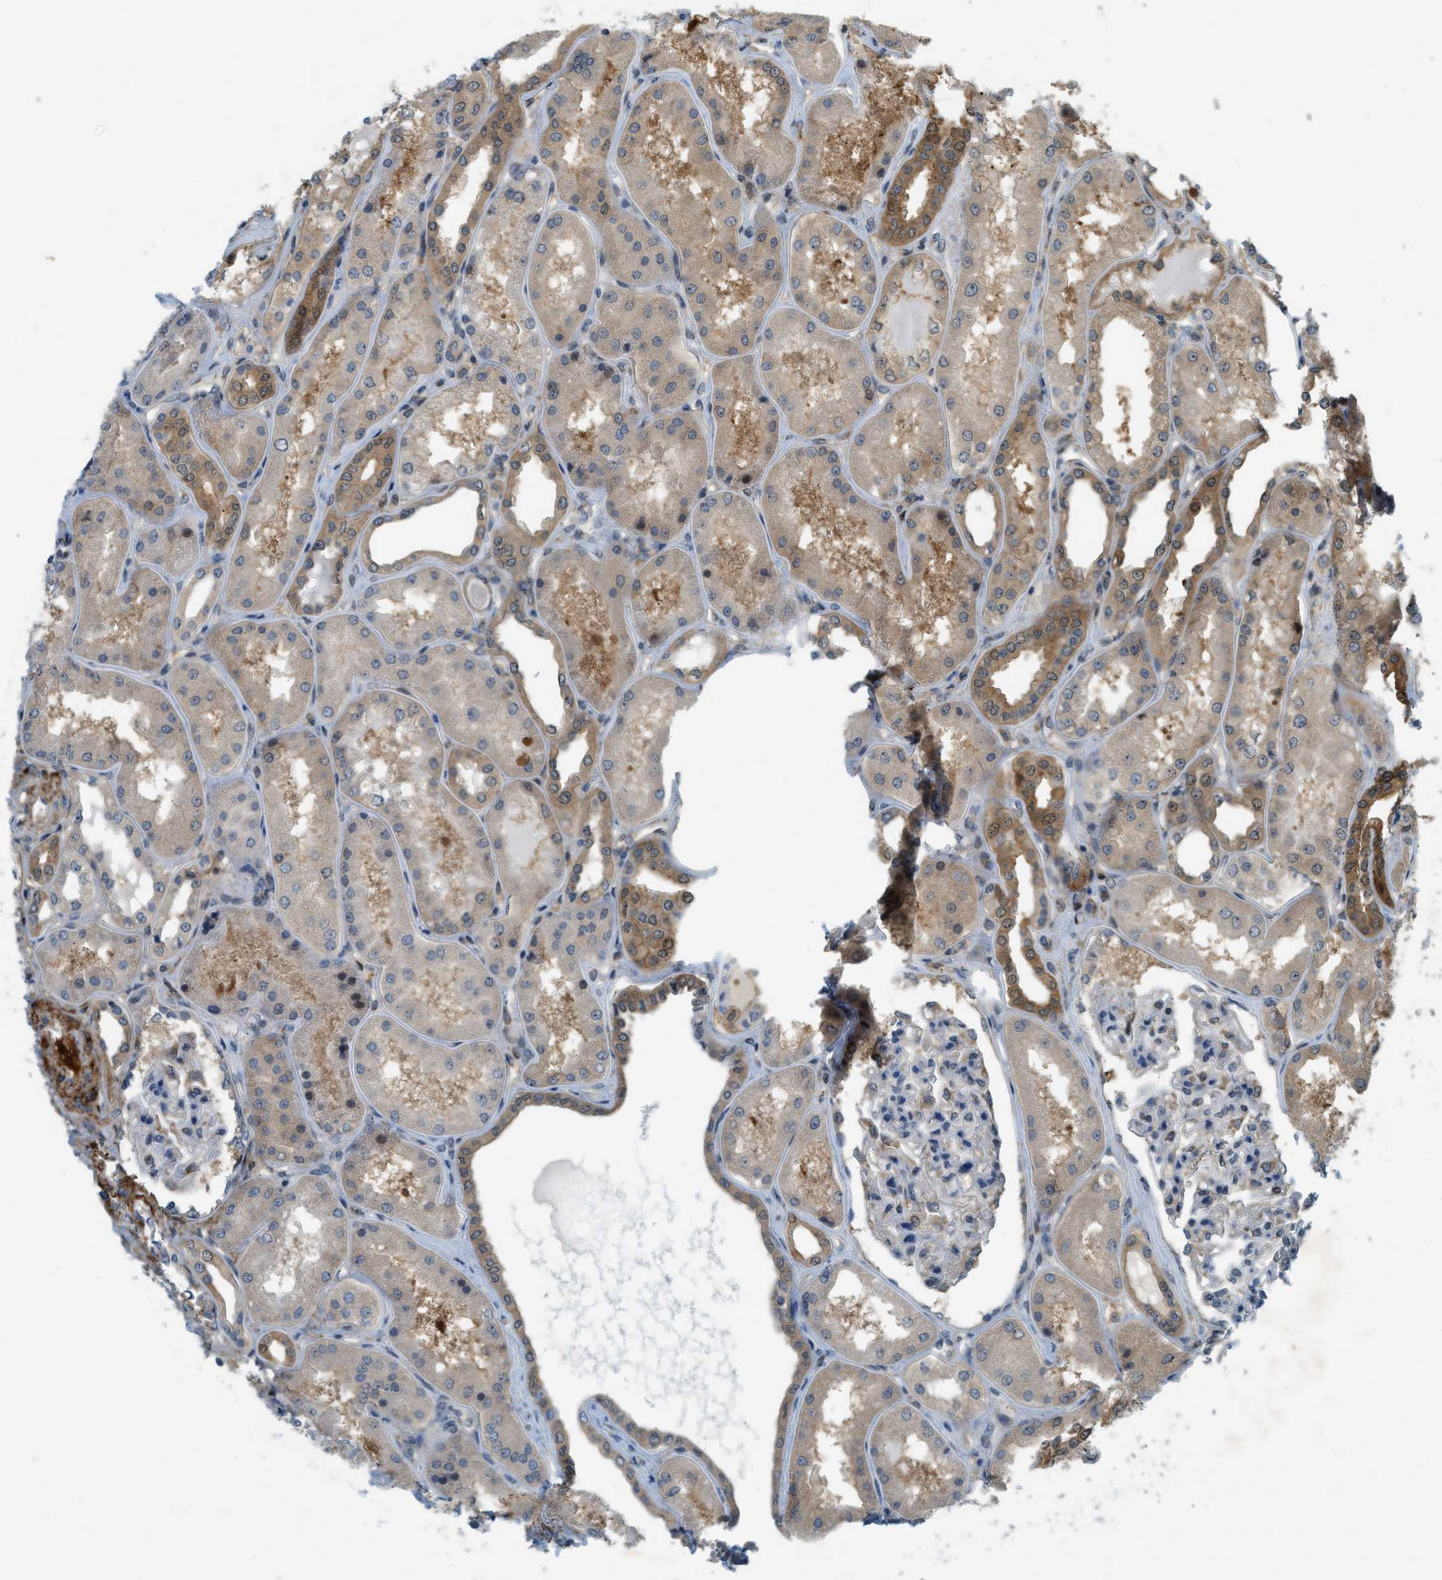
{"staining": {"intensity": "negative", "quantity": "none", "location": "none"}, "tissue": "kidney", "cell_type": "Cells in glomeruli", "image_type": "normal", "snomed": [{"axis": "morphology", "description": "Normal tissue, NOS"}, {"axis": "topography", "description": "Kidney"}], "caption": "High power microscopy photomicrograph of an IHC histopathology image of benign kidney, revealing no significant expression in cells in glomeruli. The staining is performed using DAB brown chromogen with nuclei counter-stained in using hematoxylin.", "gene": "PDCL3", "patient": {"sex": "female", "age": 56}}